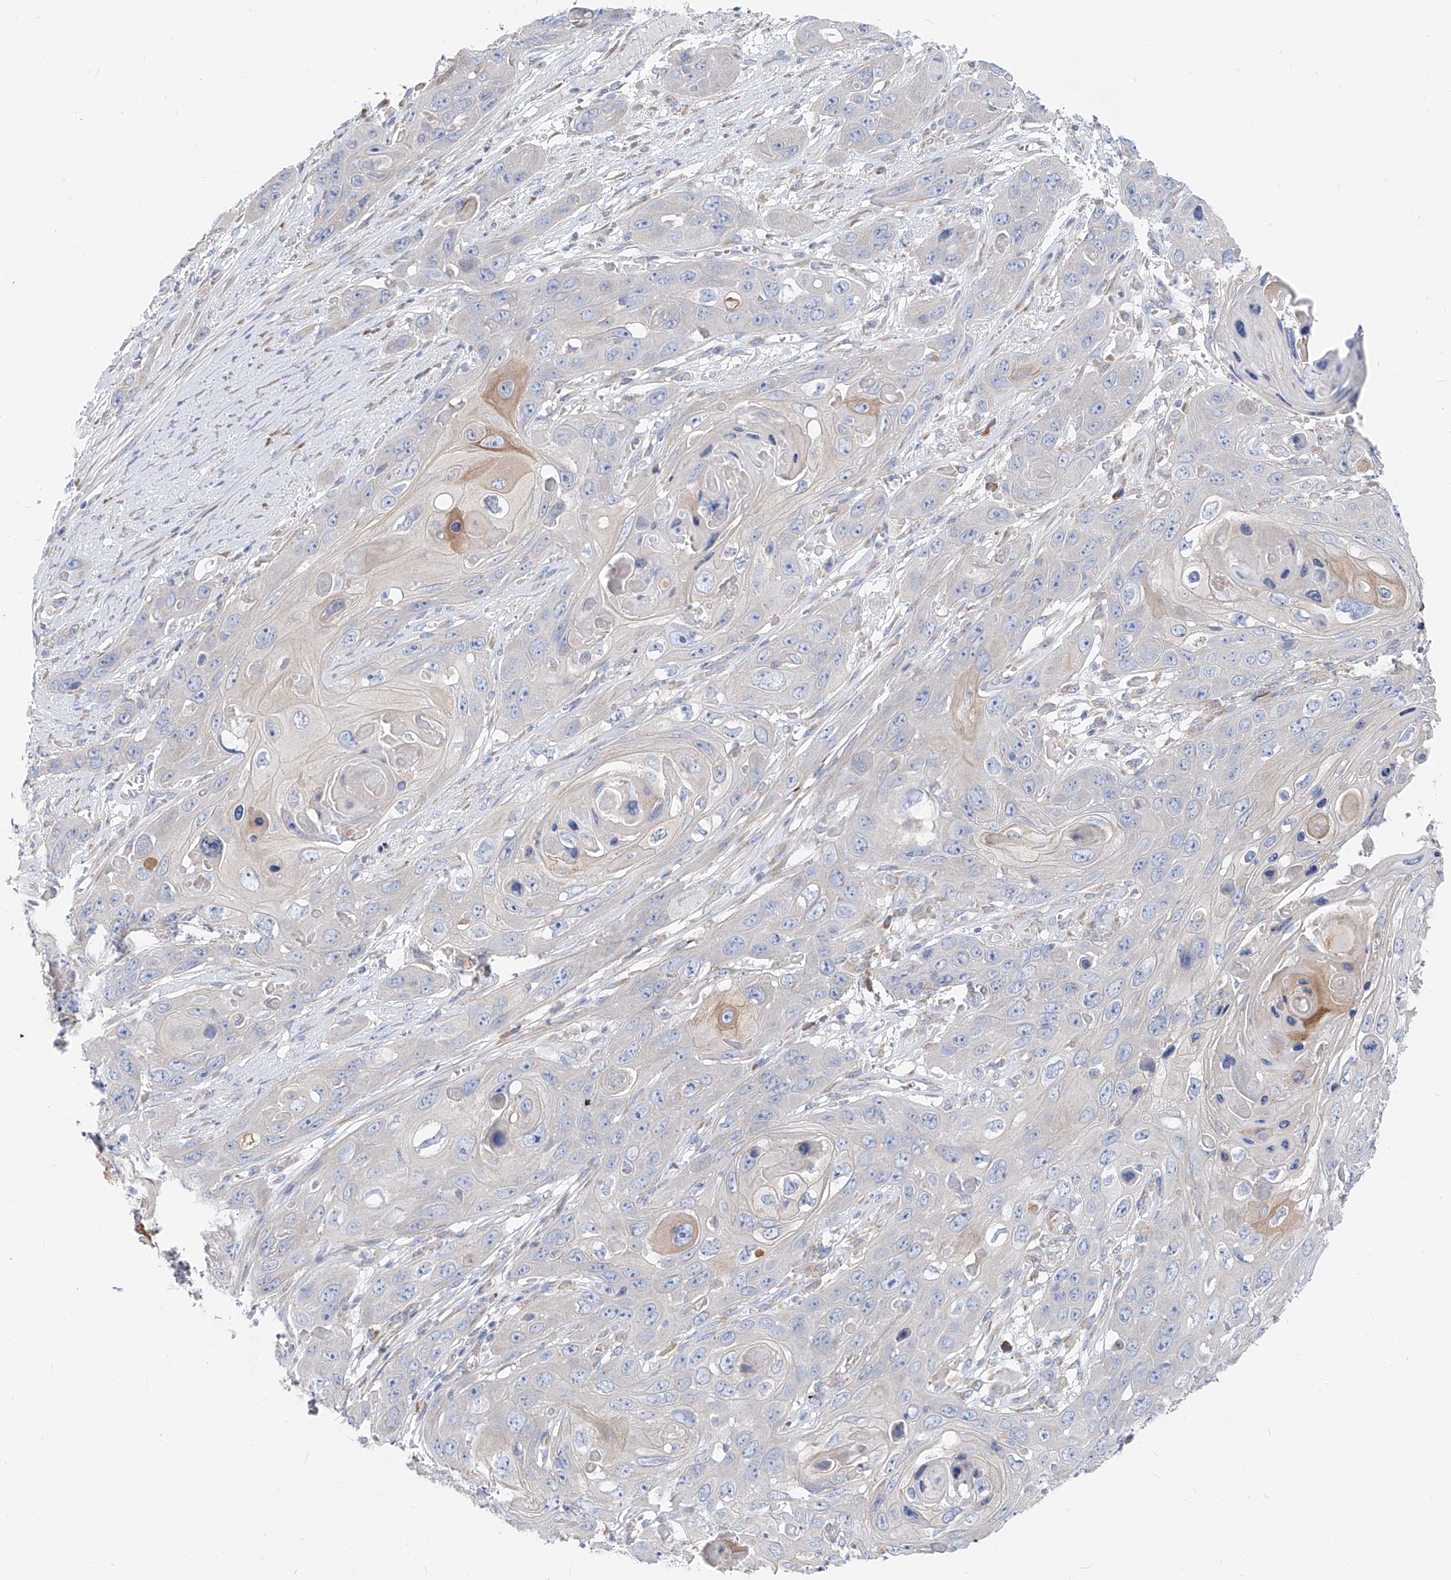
{"staining": {"intensity": "negative", "quantity": "none", "location": "none"}, "tissue": "skin cancer", "cell_type": "Tumor cells", "image_type": "cancer", "snomed": [{"axis": "morphology", "description": "Squamous cell carcinoma, NOS"}, {"axis": "topography", "description": "Skin"}], "caption": "Skin cancer was stained to show a protein in brown. There is no significant positivity in tumor cells.", "gene": "UFL1", "patient": {"sex": "male", "age": 55}}